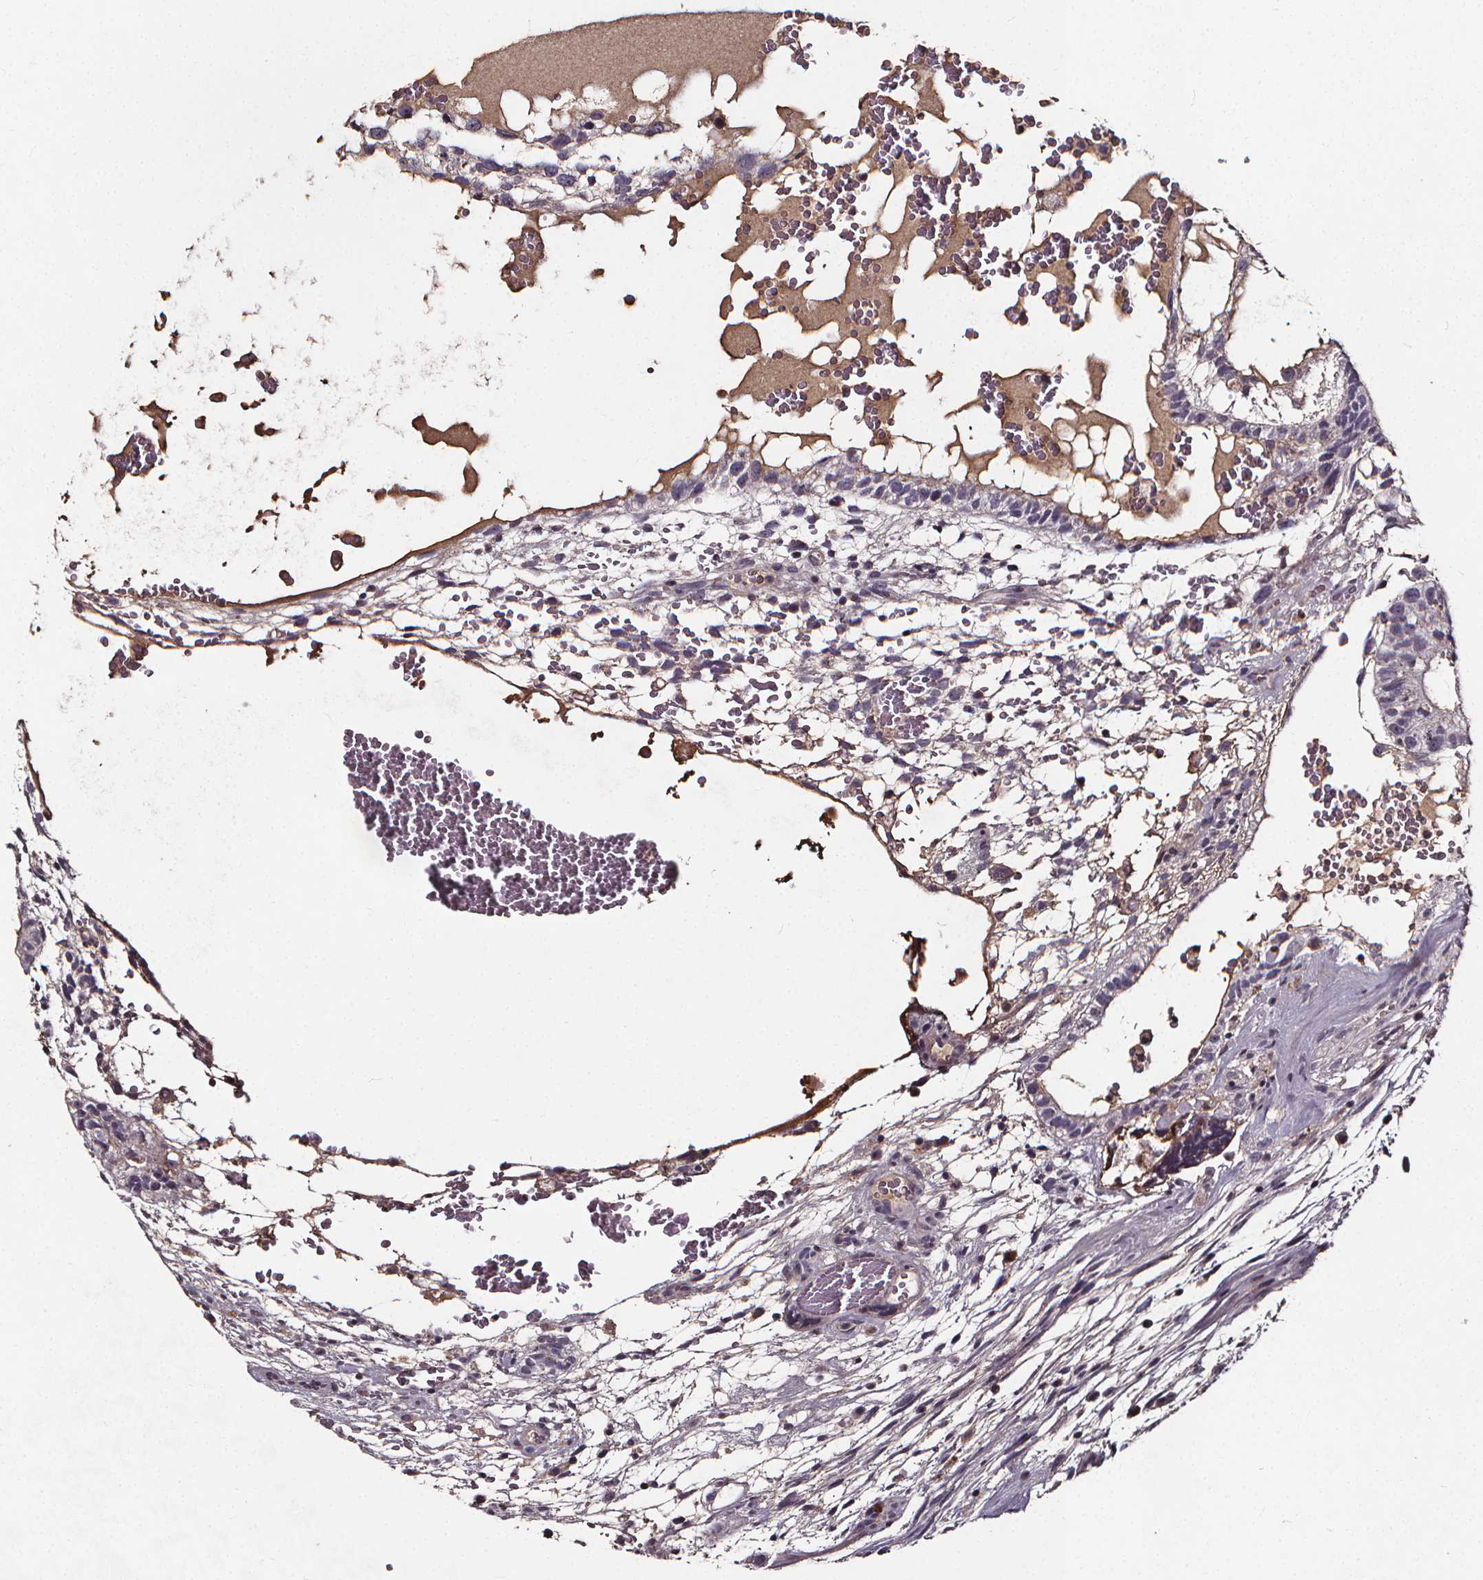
{"staining": {"intensity": "negative", "quantity": "none", "location": "none"}, "tissue": "testis cancer", "cell_type": "Tumor cells", "image_type": "cancer", "snomed": [{"axis": "morphology", "description": "Normal tissue, NOS"}, {"axis": "morphology", "description": "Carcinoma, Embryonal, NOS"}, {"axis": "topography", "description": "Testis"}], "caption": "This is a image of IHC staining of testis embryonal carcinoma, which shows no staining in tumor cells. The staining is performed using DAB brown chromogen with nuclei counter-stained in using hematoxylin.", "gene": "SPAG8", "patient": {"sex": "male", "age": 32}}